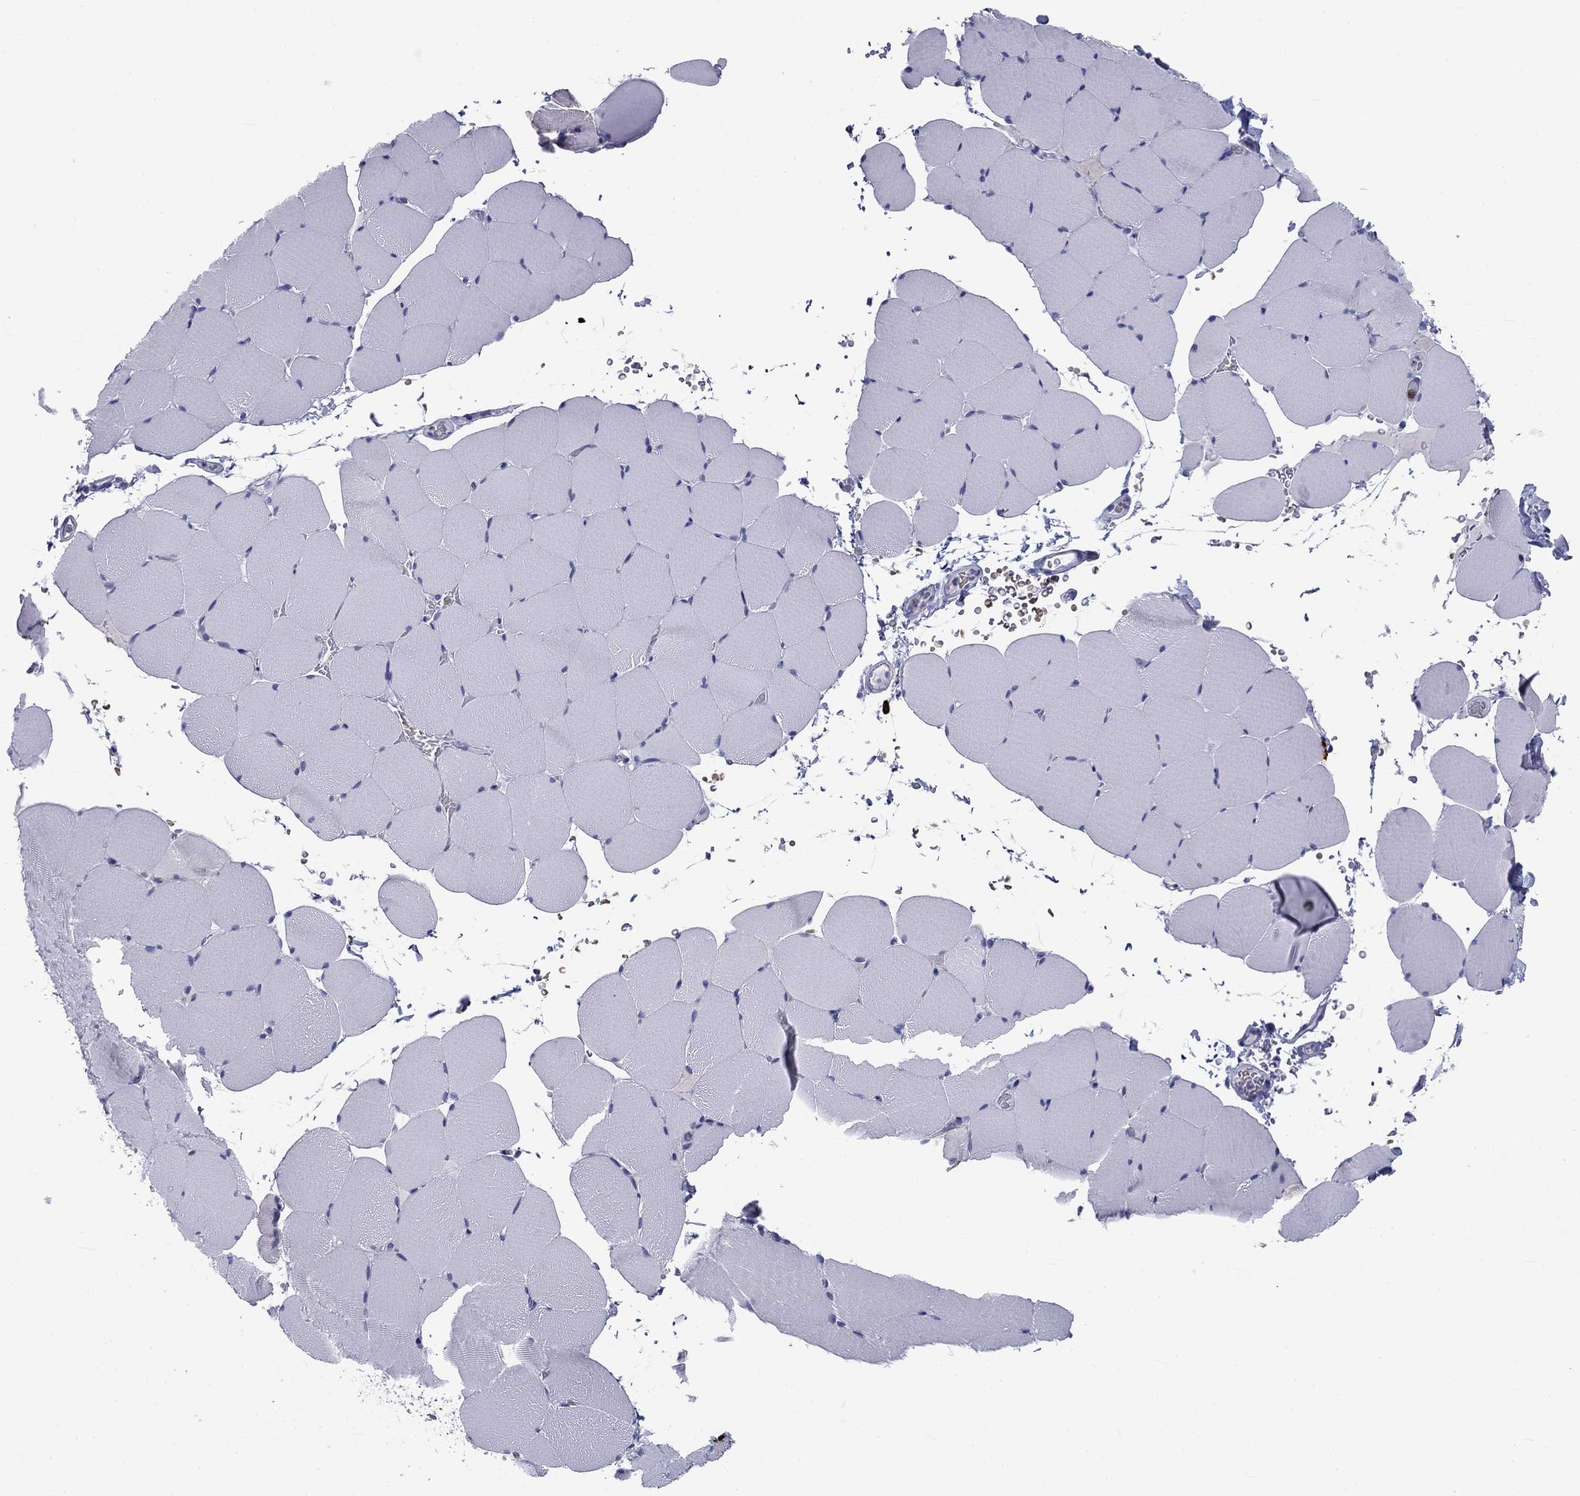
{"staining": {"intensity": "negative", "quantity": "none", "location": "none"}, "tissue": "skeletal muscle", "cell_type": "Myocytes", "image_type": "normal", "snomed": [{"axis": "morphology", "description": "Normal tissue, NOS"}, {"axis": "topography", "description": "Skeletal muscle"}], "caption": "Image shows no significant protein positivity in myocytes of normal skeletal muscle.", "gene": "CD40LG", "patient": {"sex": "female", "age": 37}}